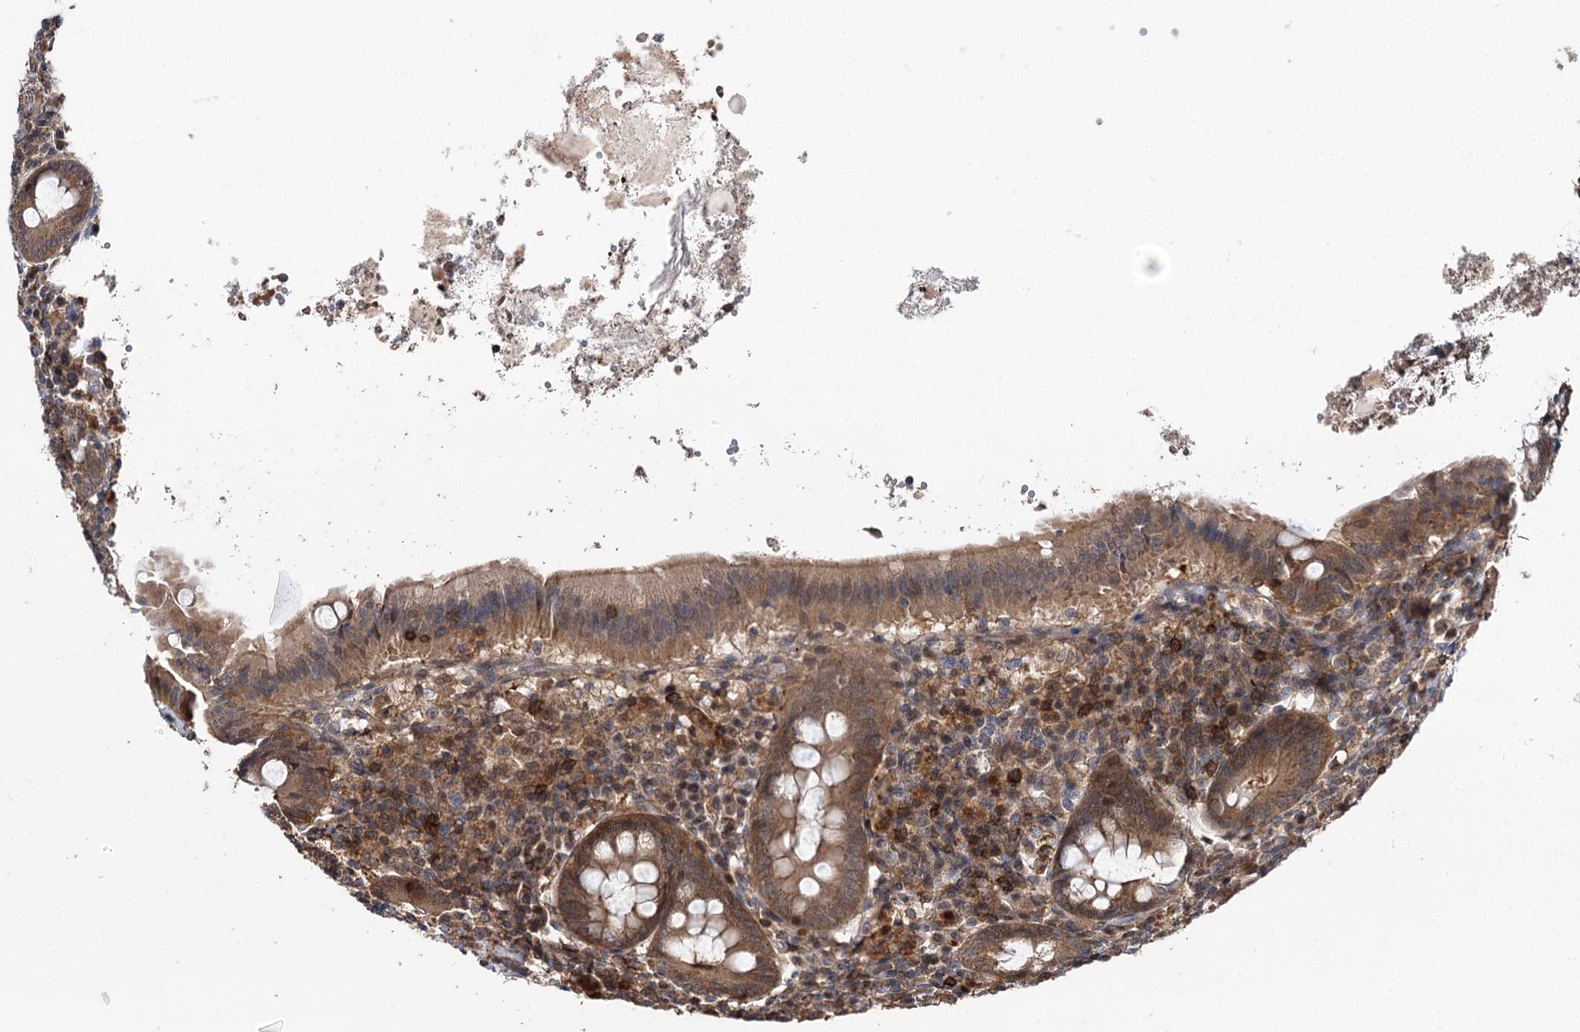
{"staining": {"intensity": "moderate", "quantity": ">75%", "location": "cytoplasmic/membranous"}, "tissue": "appendix", "cell_type": "Glandular cells", "image_type": "normal", "snomed": [{"axis": "morphology", "description": "Normal tissue, NOS"}, {"axis": "topography", "description": "Appendix"}], "caption": "This micrograph shows IHC staining of unremarkable appendix, with medium moderate cytoplasmic/membranous expression in approximately >75% of glandular cells.", "gene": "STX6", "patient": {"sex": "female", "age": 54}}